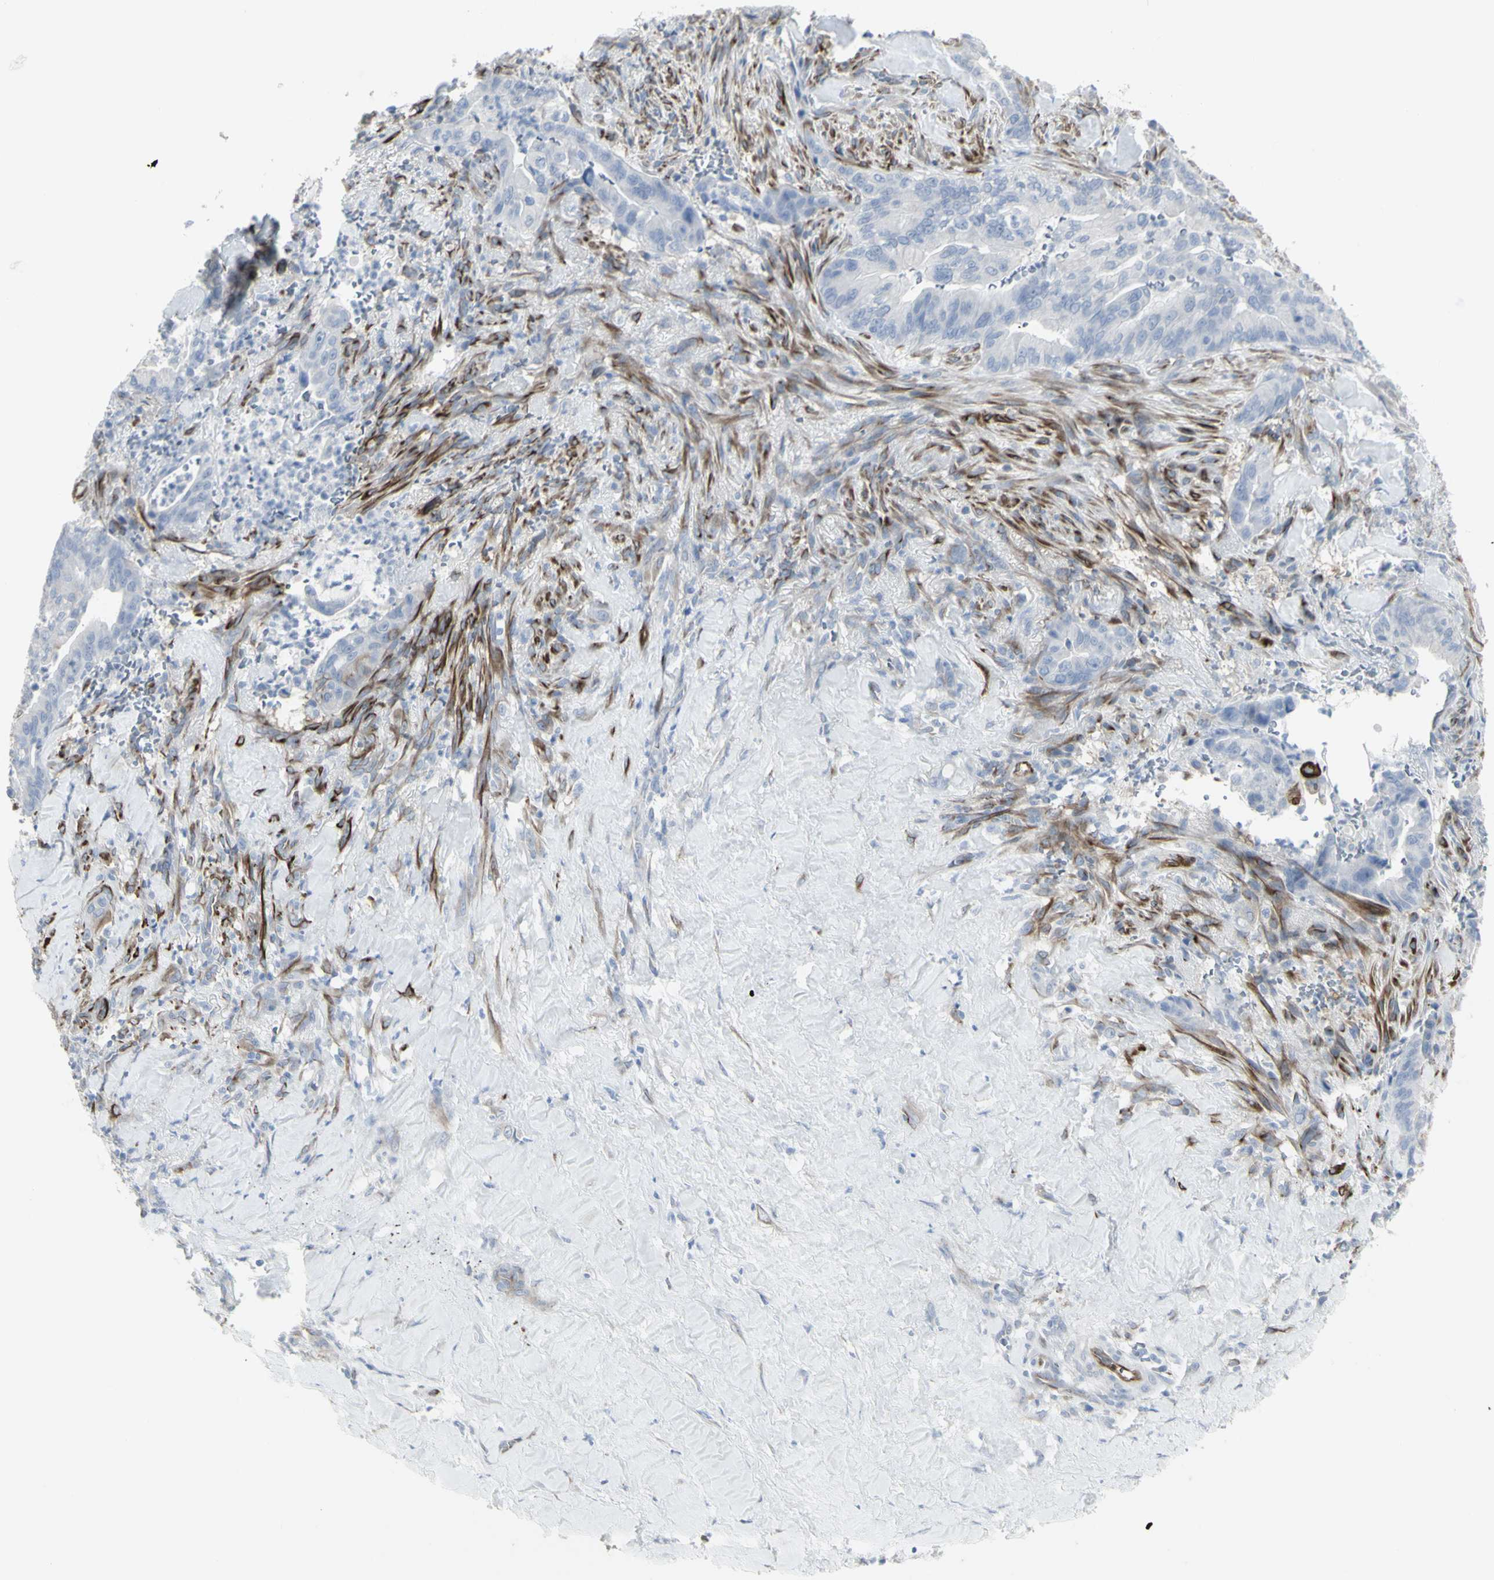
{"staining": {"intensity": "negative", "quantity": "none", "location": "none"}, "tissue": "liver cancer", "cell_type": "Tumor cells", "image_type": "cancer", "snomed": [{"axis": "morphology", "description": "Cholangiocarcinoma"}, {"axis": "topography", "description": "Liver"}], "caption": "The immunohistochemistry (IHC) micrograph has no significant positivity in tumor cells of liver cancer (cholangiocarcinoma) tissue.", "gene": "ENSG00000198211", "patient": {"sex": "female", "age": 67}}